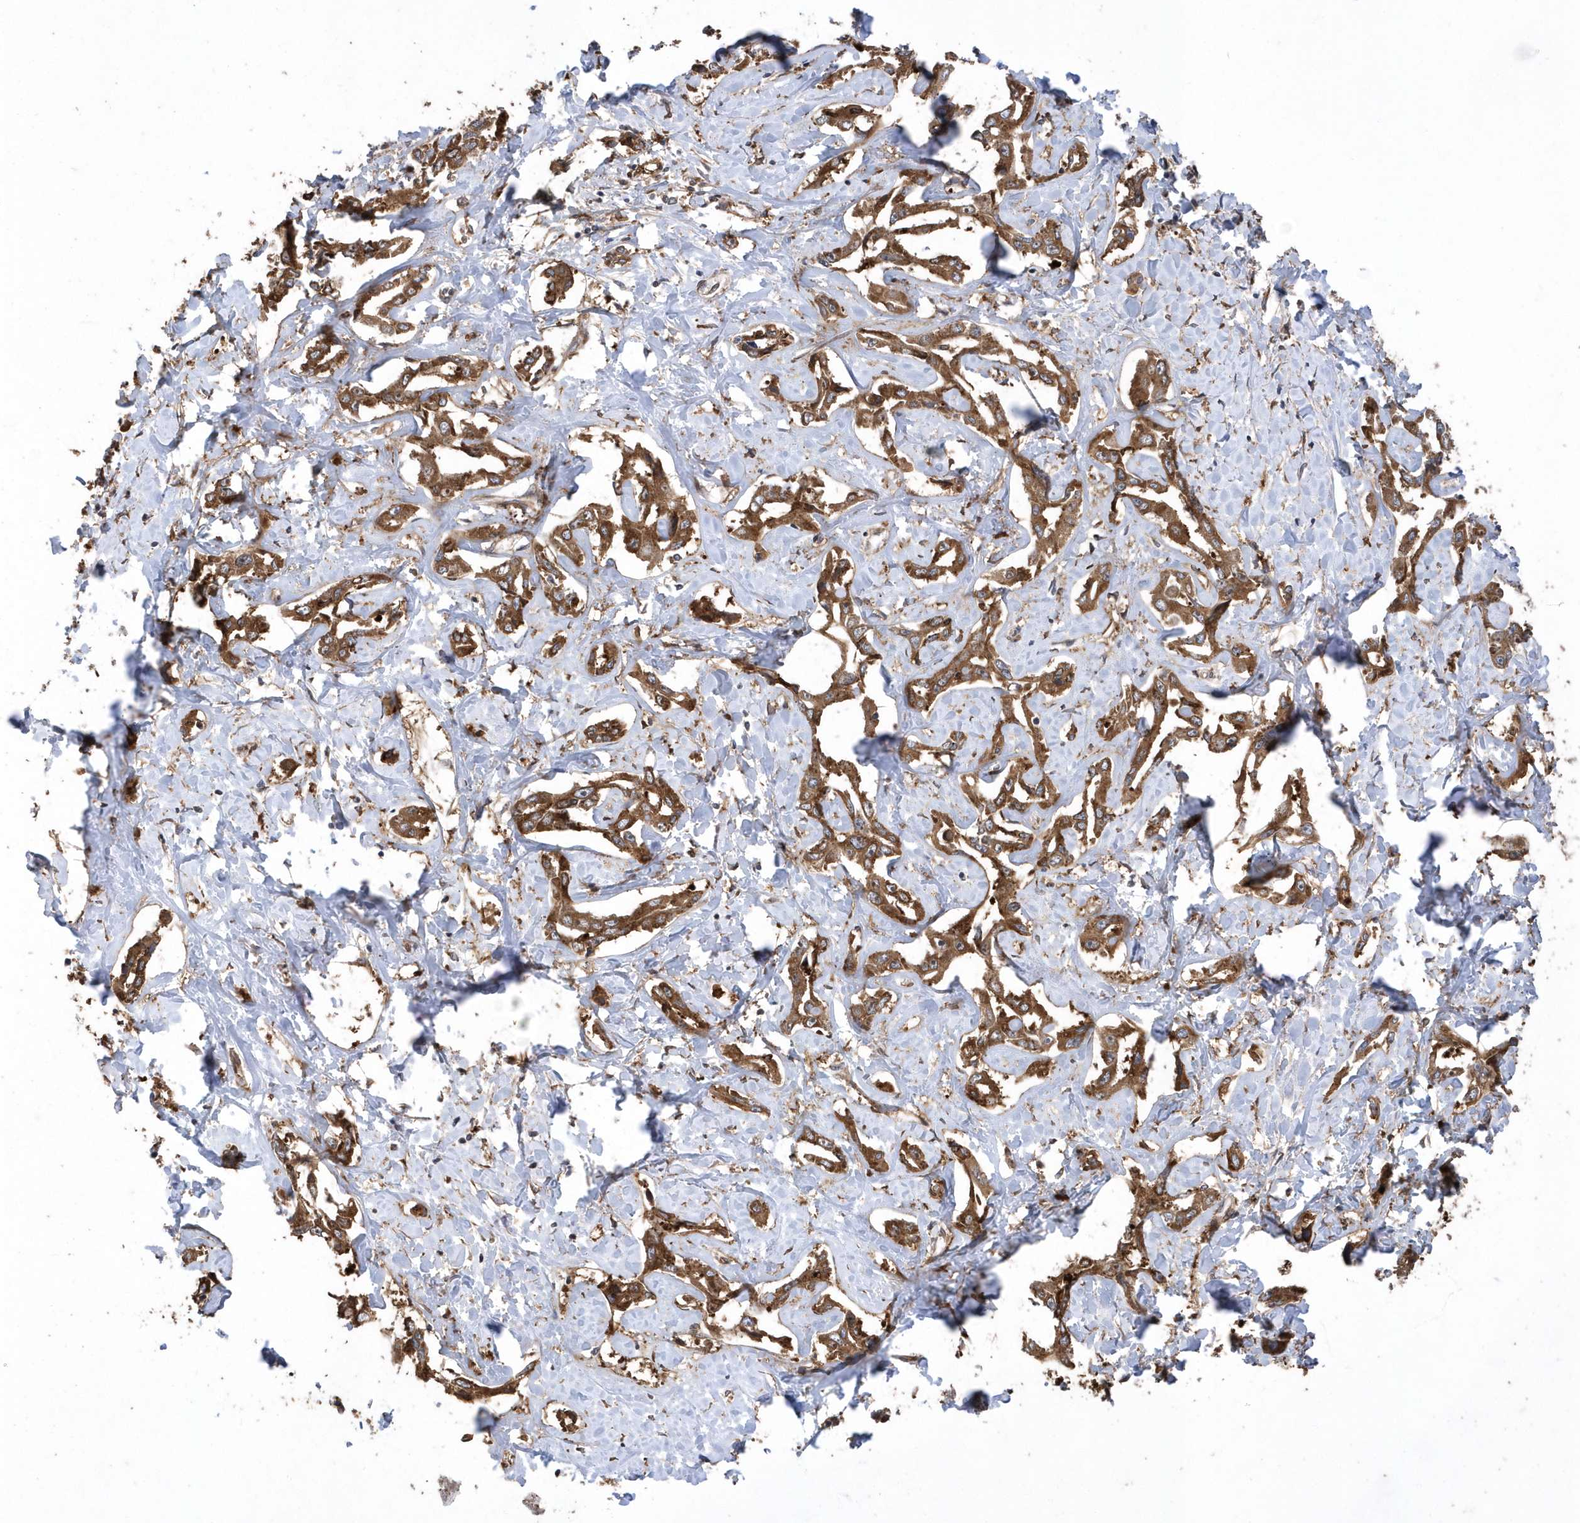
{"staining": {"intensity": "moderate", "quantity": ">75%", "location": "cytoplasmic/membranous"}, "tissue": "liver cancer", "cell_type": "Tumor cells", "image_type": "cancer", "snomed": [{"axis": "morphology", "description": "Cholangiocarcinoma"}, {"axis": "topography", "description": "Liver"}], "caption": "A brown stain highlights moderate cytoplasmic/membranous staining of a protein in liver cancer tumor cells. Nuclei are stained in blue.", "gene": "WASHC5", "patient": {"sex": "male", "age": 59}}